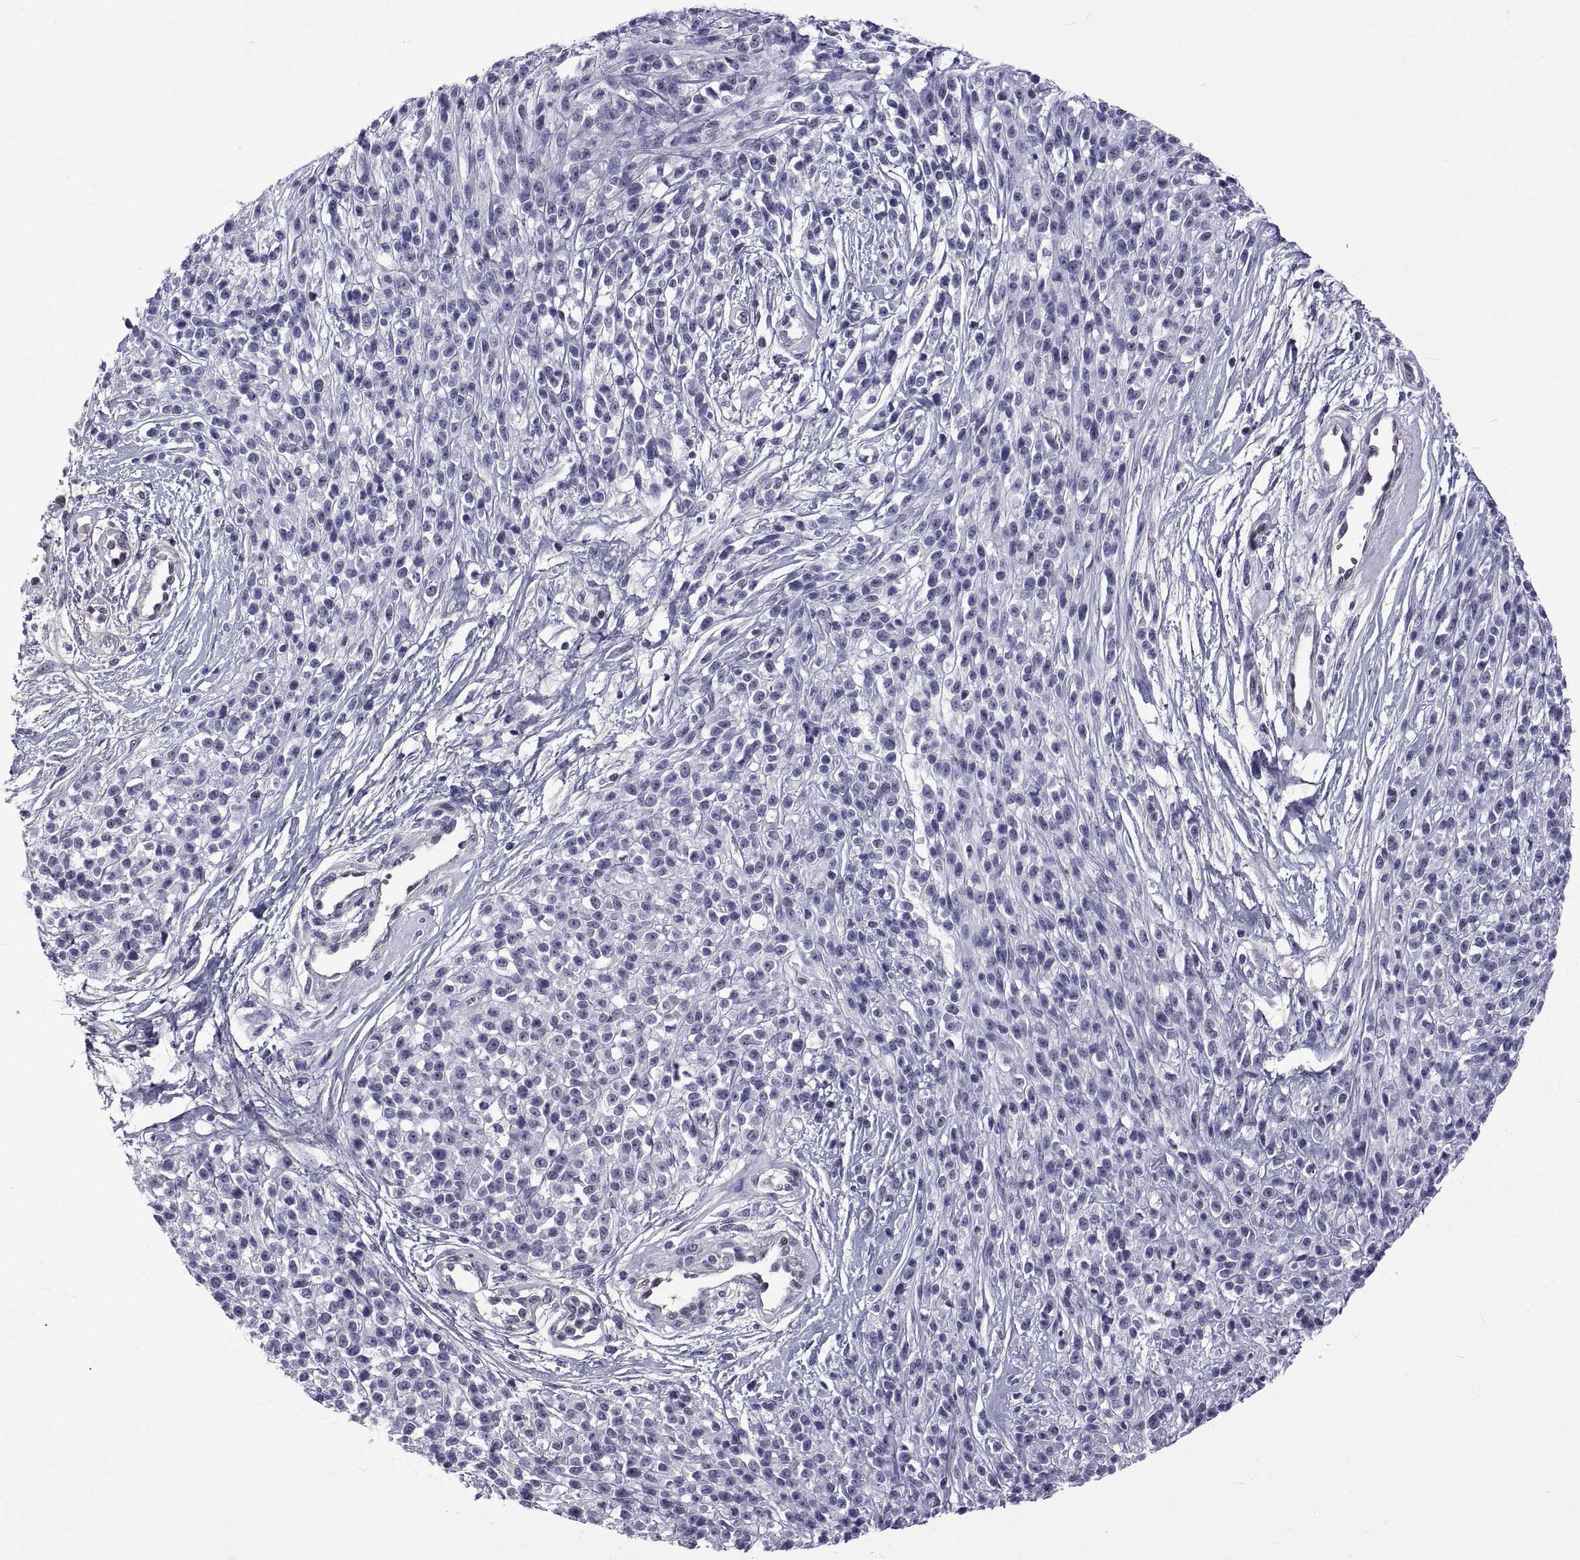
{"staining": {"intensity": "negative", "quantity": "none", "location": "none"}, "tissue": "melanoma", "cell_type": "Tumor cells", "image_type": "cancer", "snomed": [{"axis": "morphology", "description": "Malignant melanoma, NOS"}, {"axis": "topography", "description": "Skin"}, {"axis": "topography", "description": "Skin of trunk"}], "caption": "Protein analysis of melanoma displays no significant expression in tumor cells.", "gene": "LCN9", "patient": {"sex": "male", "age": 74}}